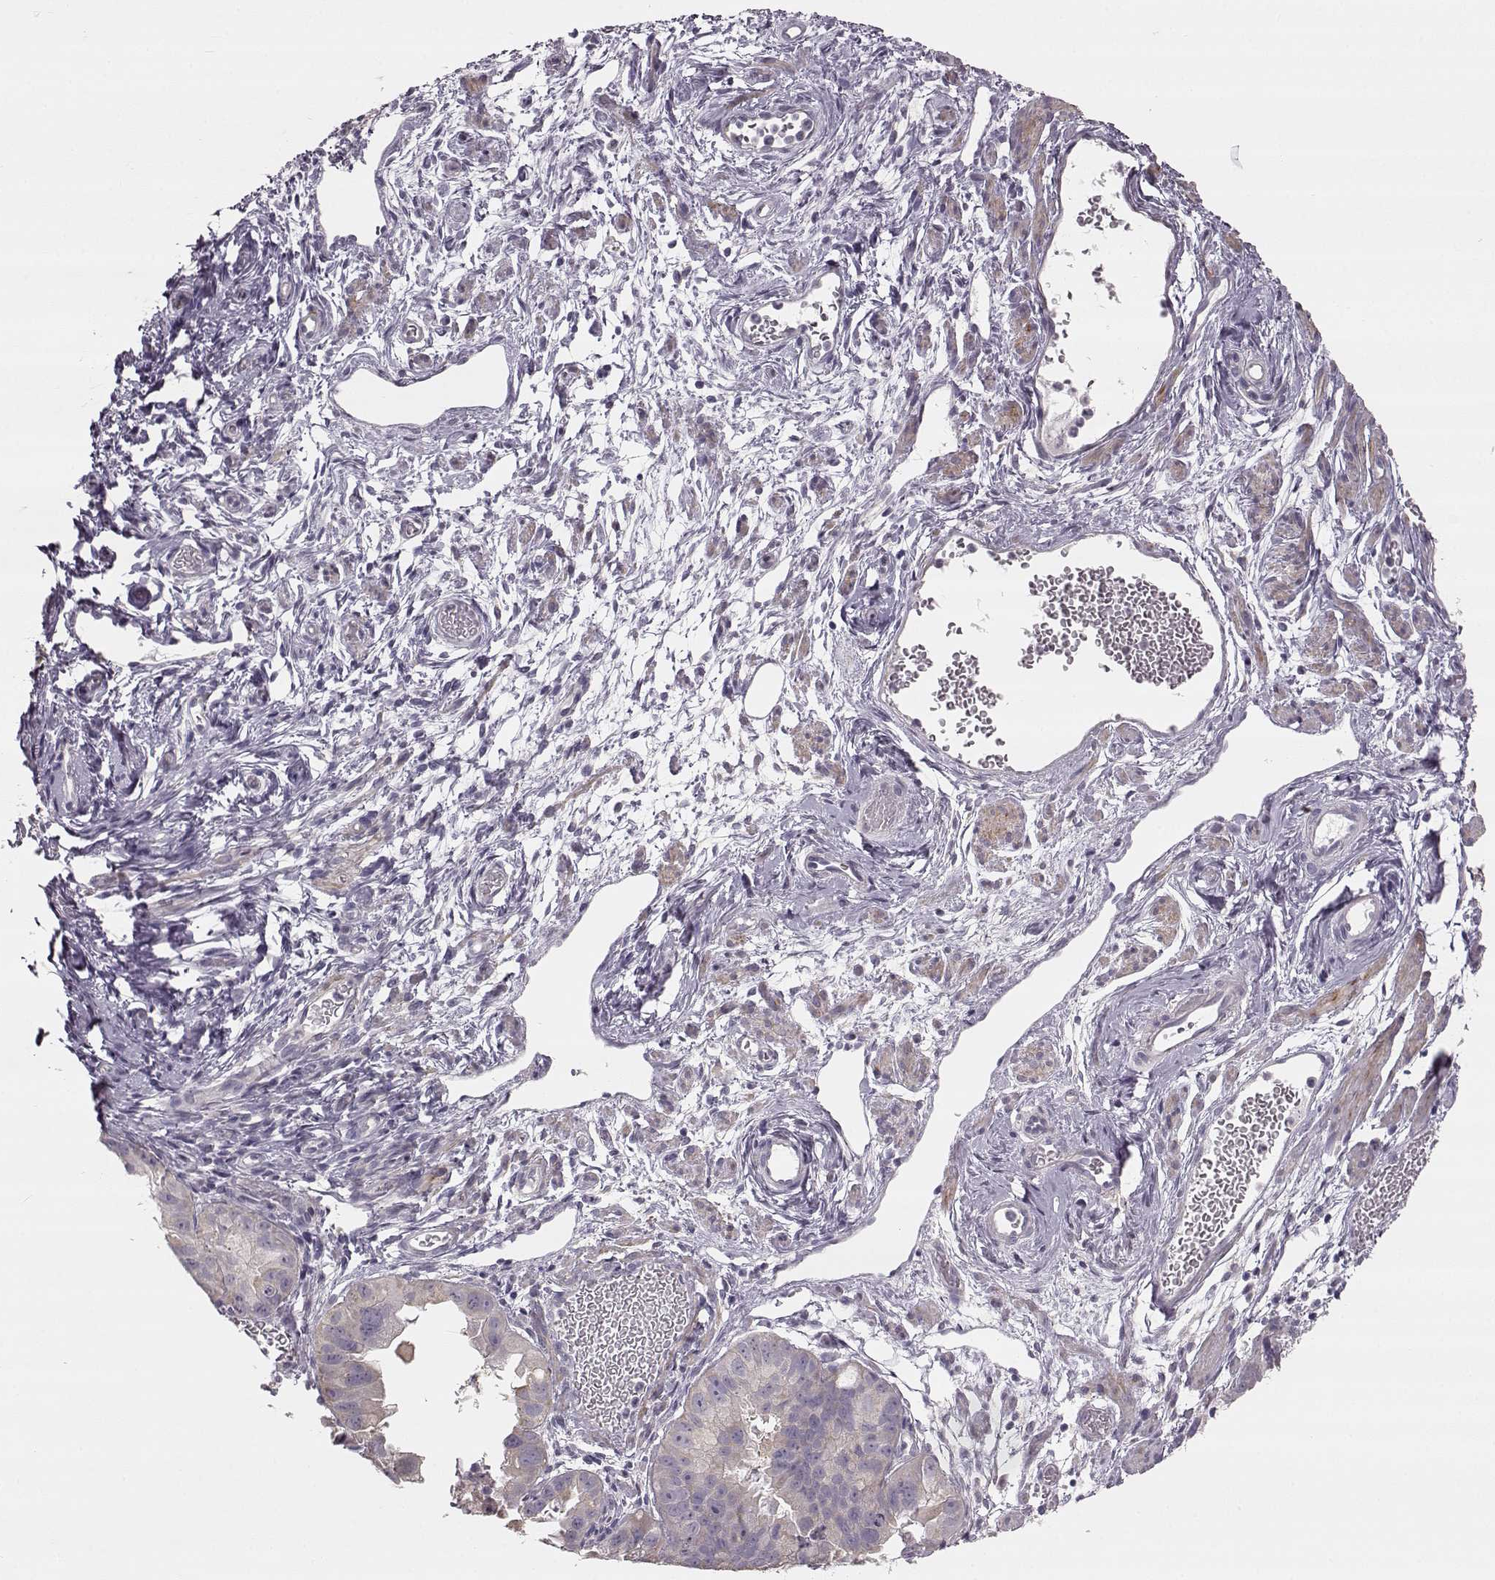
{"staining": {"intensity": "negative", "quantity": "none", "location": "none"}, "tissue": "ovarian cancer", "cell_type": "Tumor cells", "image_type": "cancer", "snomed": [{"axis": "morphology", "description": "Carcinoma, endometroid"}, {"axis": "topography", "description": "Ovary"}], "caption": "Immunohistochemistry of endometroid carcinoma (ovarian) exhibits no staining in tumor cells. (DAB immunohistochemistry, high magnification).", "gene": "MAP6D1", "patient": {"sex": "female", "age": 85}}